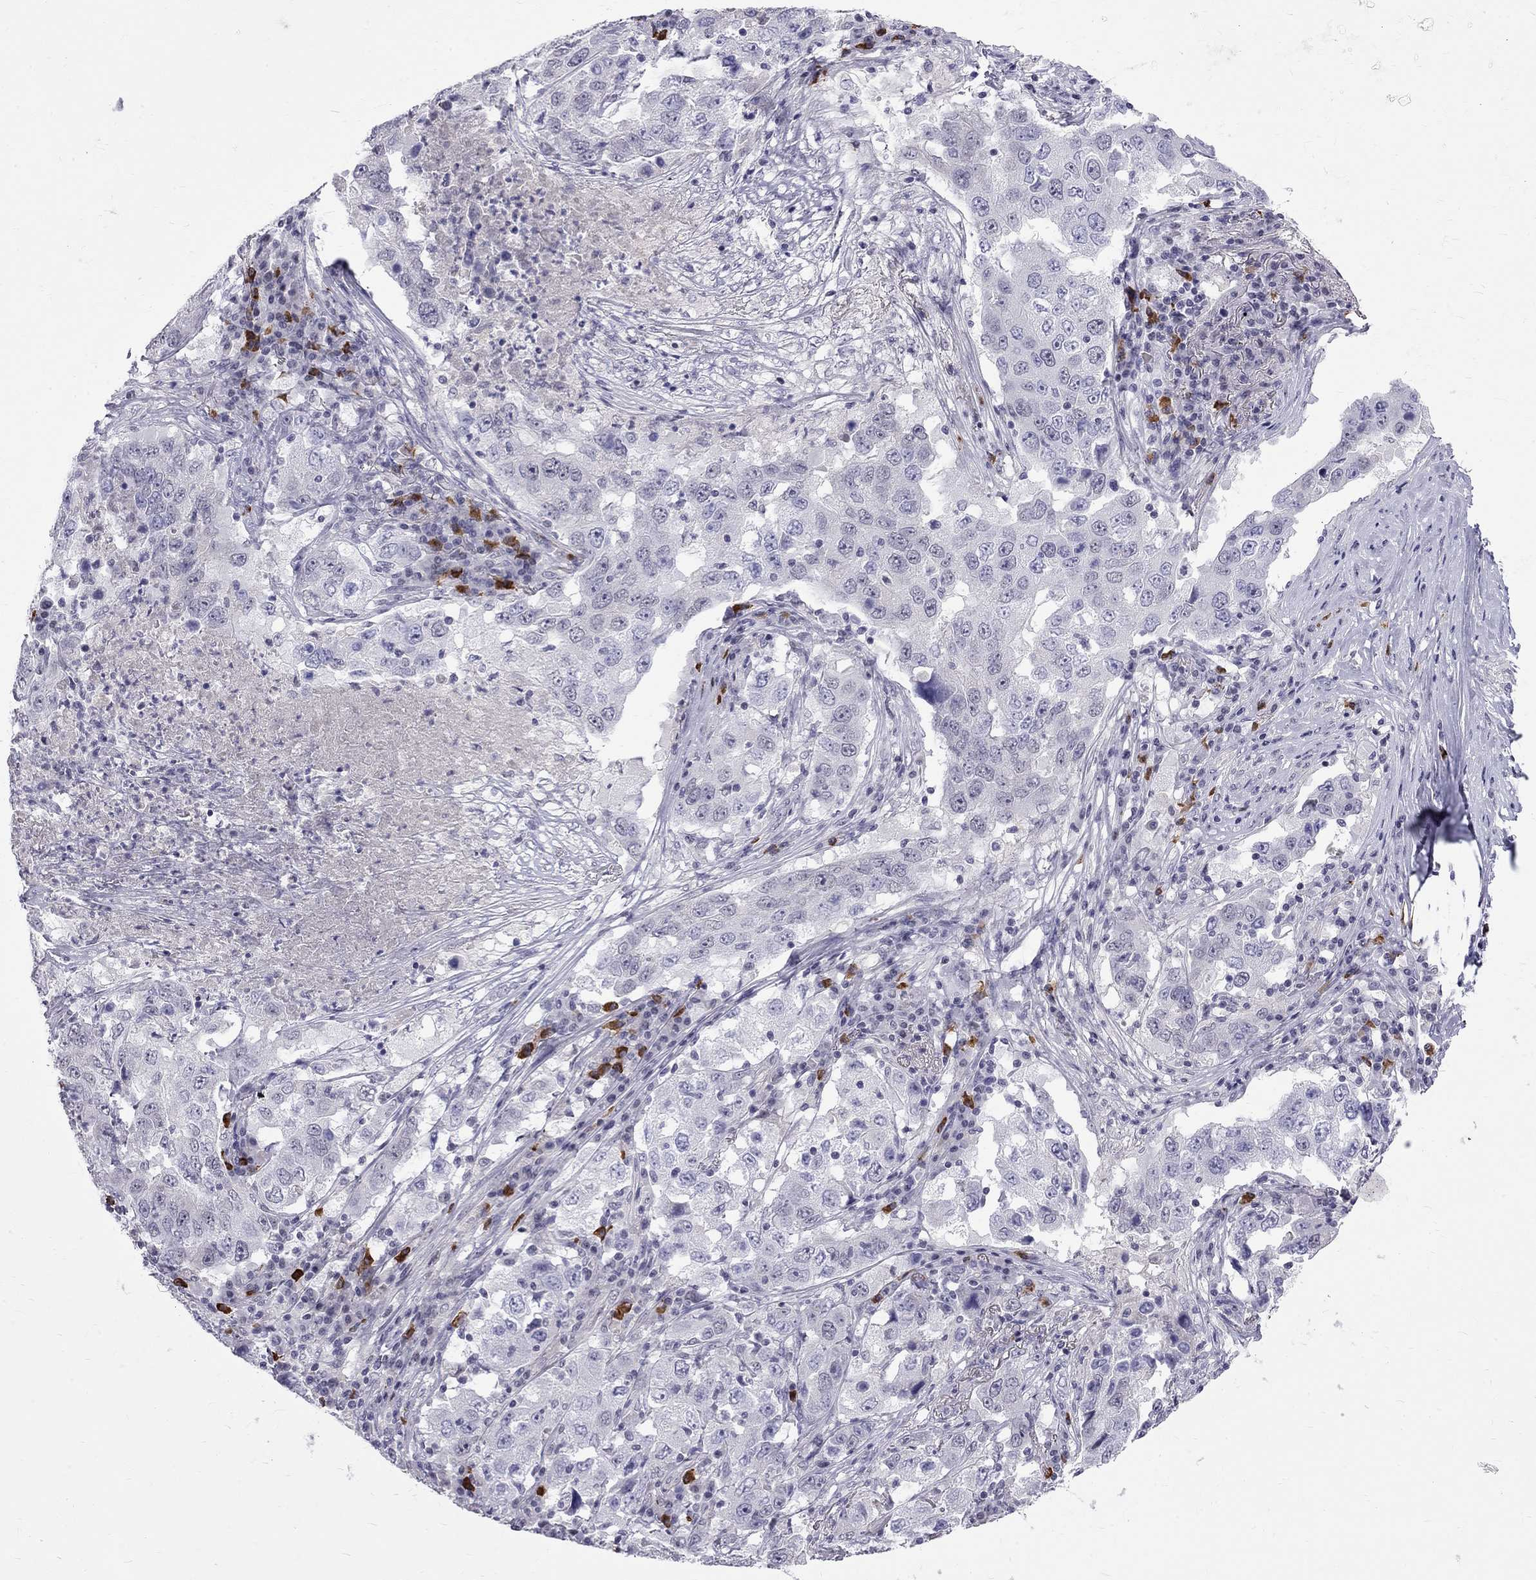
{"staining": {"intensity": "negative", "quantity": "none", "location": "none"}, "tissue": "lung cancer", "cell_type": "Tumor cells", "image_type": "cancer", "snomed": [{"axis": "morphology", "description": "Adenocarcinoma, NOS"}, {"axis": "topography", "description": "Lung"}], "caption": "DAB immunohistochemical staining of adenocarcinoma (lung) demonstrates no significant positivity in tumor cells.", "gene": "RTL9", "patient": {"sex": "male", "age": 73}}